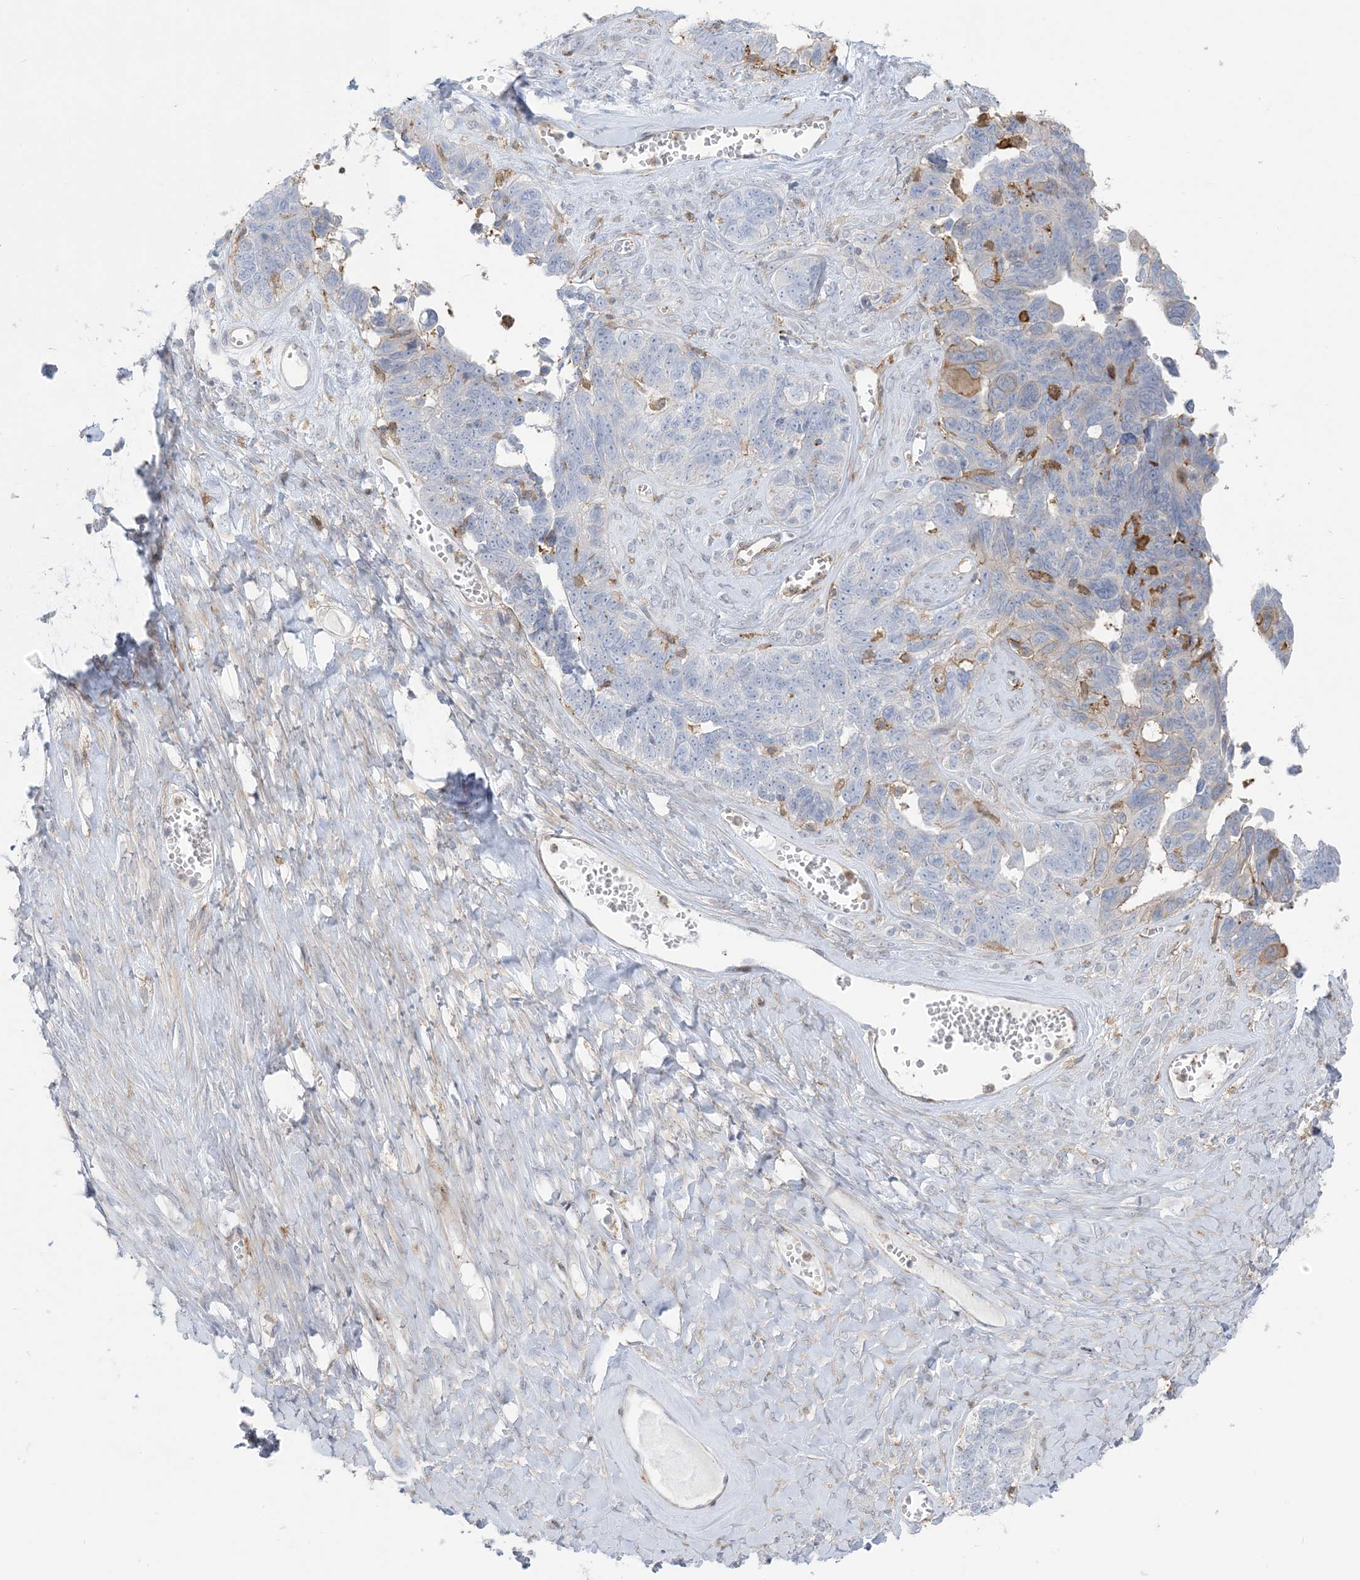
{"staining": {"intensity": "negative", "quantity": "none", "location": "none"}, "tissue": "ovarian cancer", "cell_type": "Tumor cells", "image_type": "cancer", "snomed": [{"axis": "morphology", "description": "Cystadenocarcinoma, serous, NOS"}, {"axis": "topography", "description": "Ovary"}], "caption": "This is an IHC photomicrograph of human serous cystadenocarcinoma (ovarian). There is no expression in tumor cells.", "gene": "ICMT", "patient": {"sex": "female", "age": 79}}